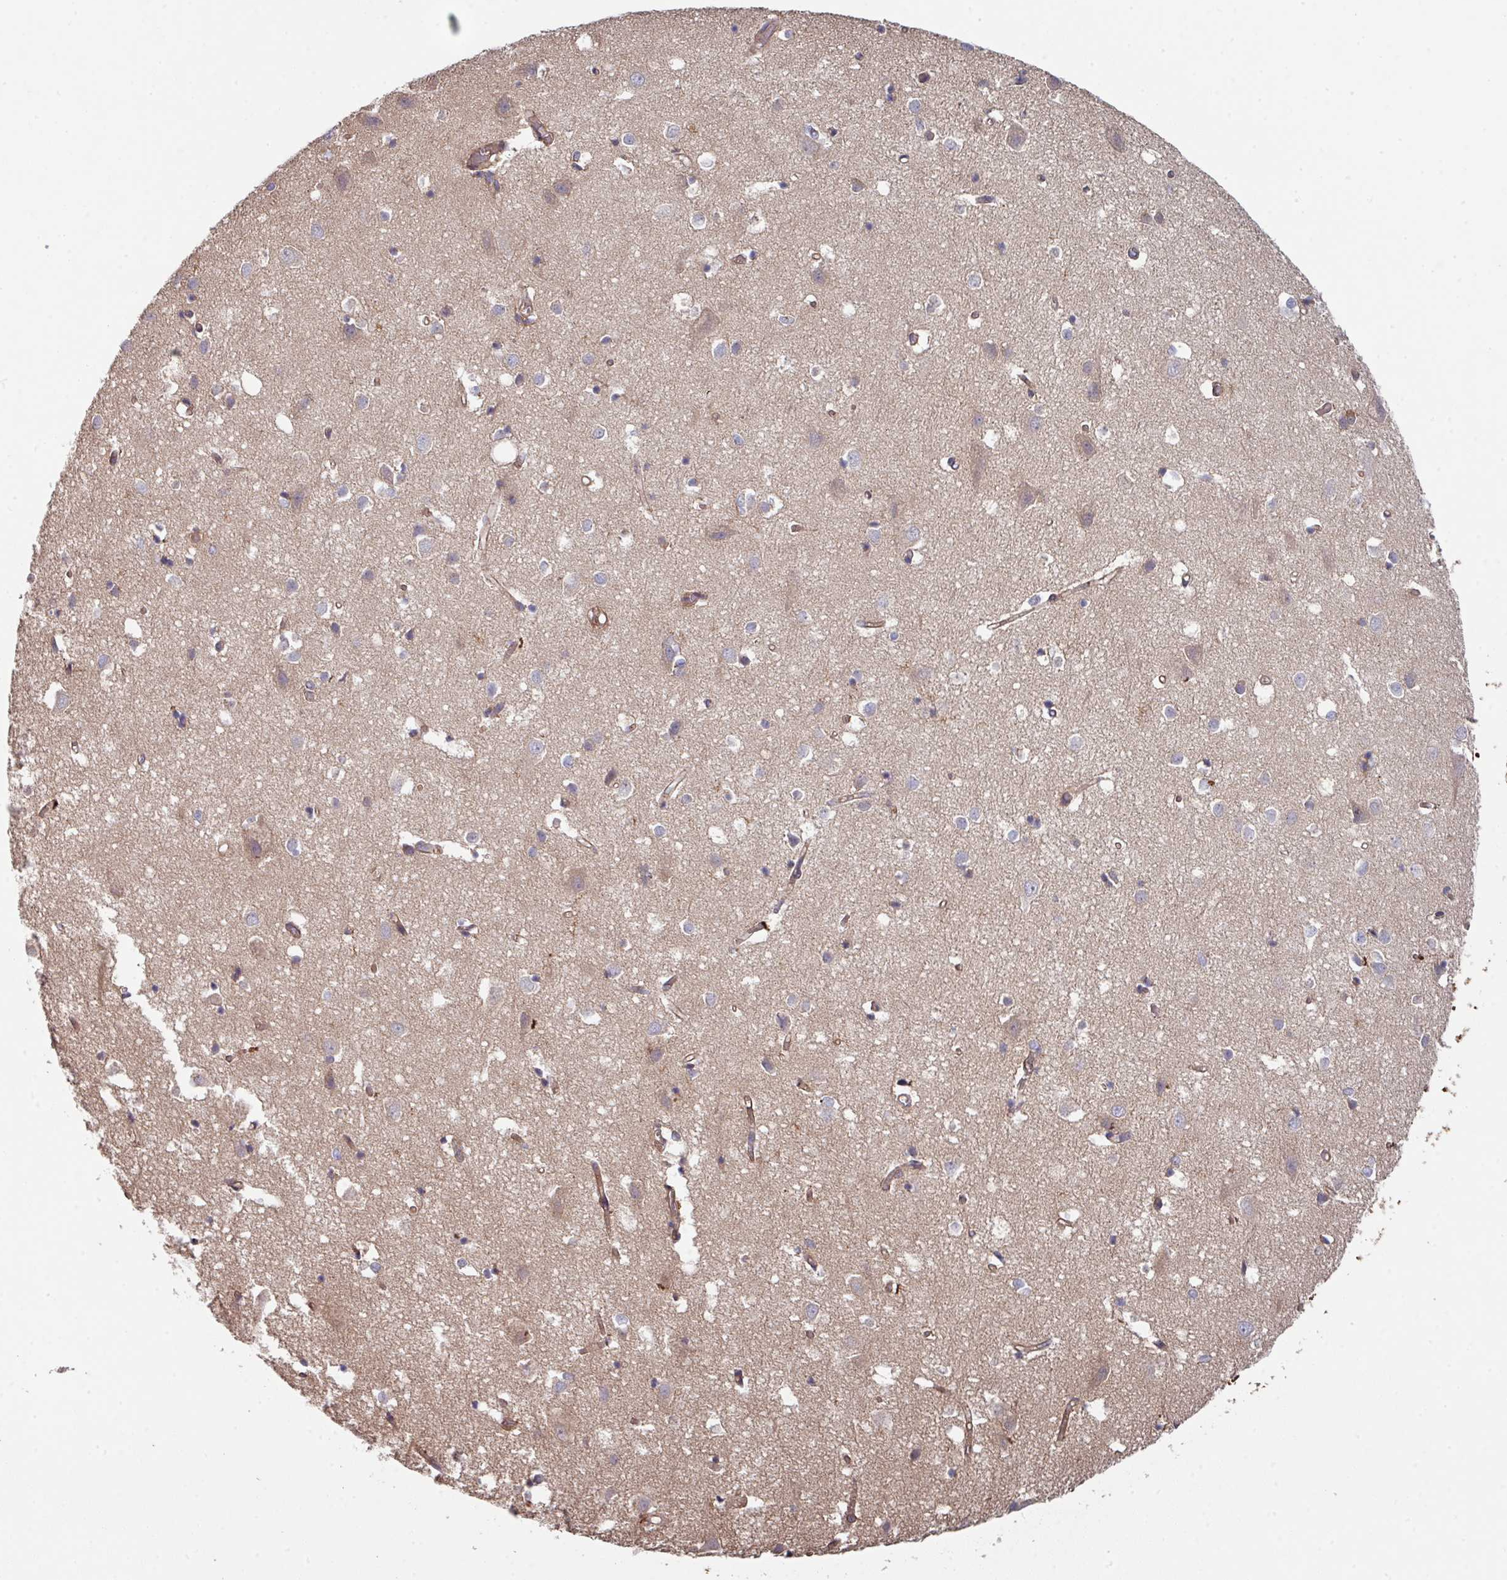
{"staining": {"intensity": "moderate", "quantity": ">75%", "location": "cytoplasmic/membranous"}, "tissue": "cerebral cortex", "cell_type": "Endothelial cells", "image_type": "normal", "snomed": [{"axis": "morphology", "description": "Normal tissue, NOS"}, {"axis": "topography", "description": "Cerebral cortex"}], "caption": "Protein staining by immunohistochemistry (IHC) exhibits moderate cytoplasmic/membranous expression in about >75% of endothelial cells in benign cerebral cortex.", "gene": "DCAF12L1", "patient": {"sex": "male", "age": 70}}